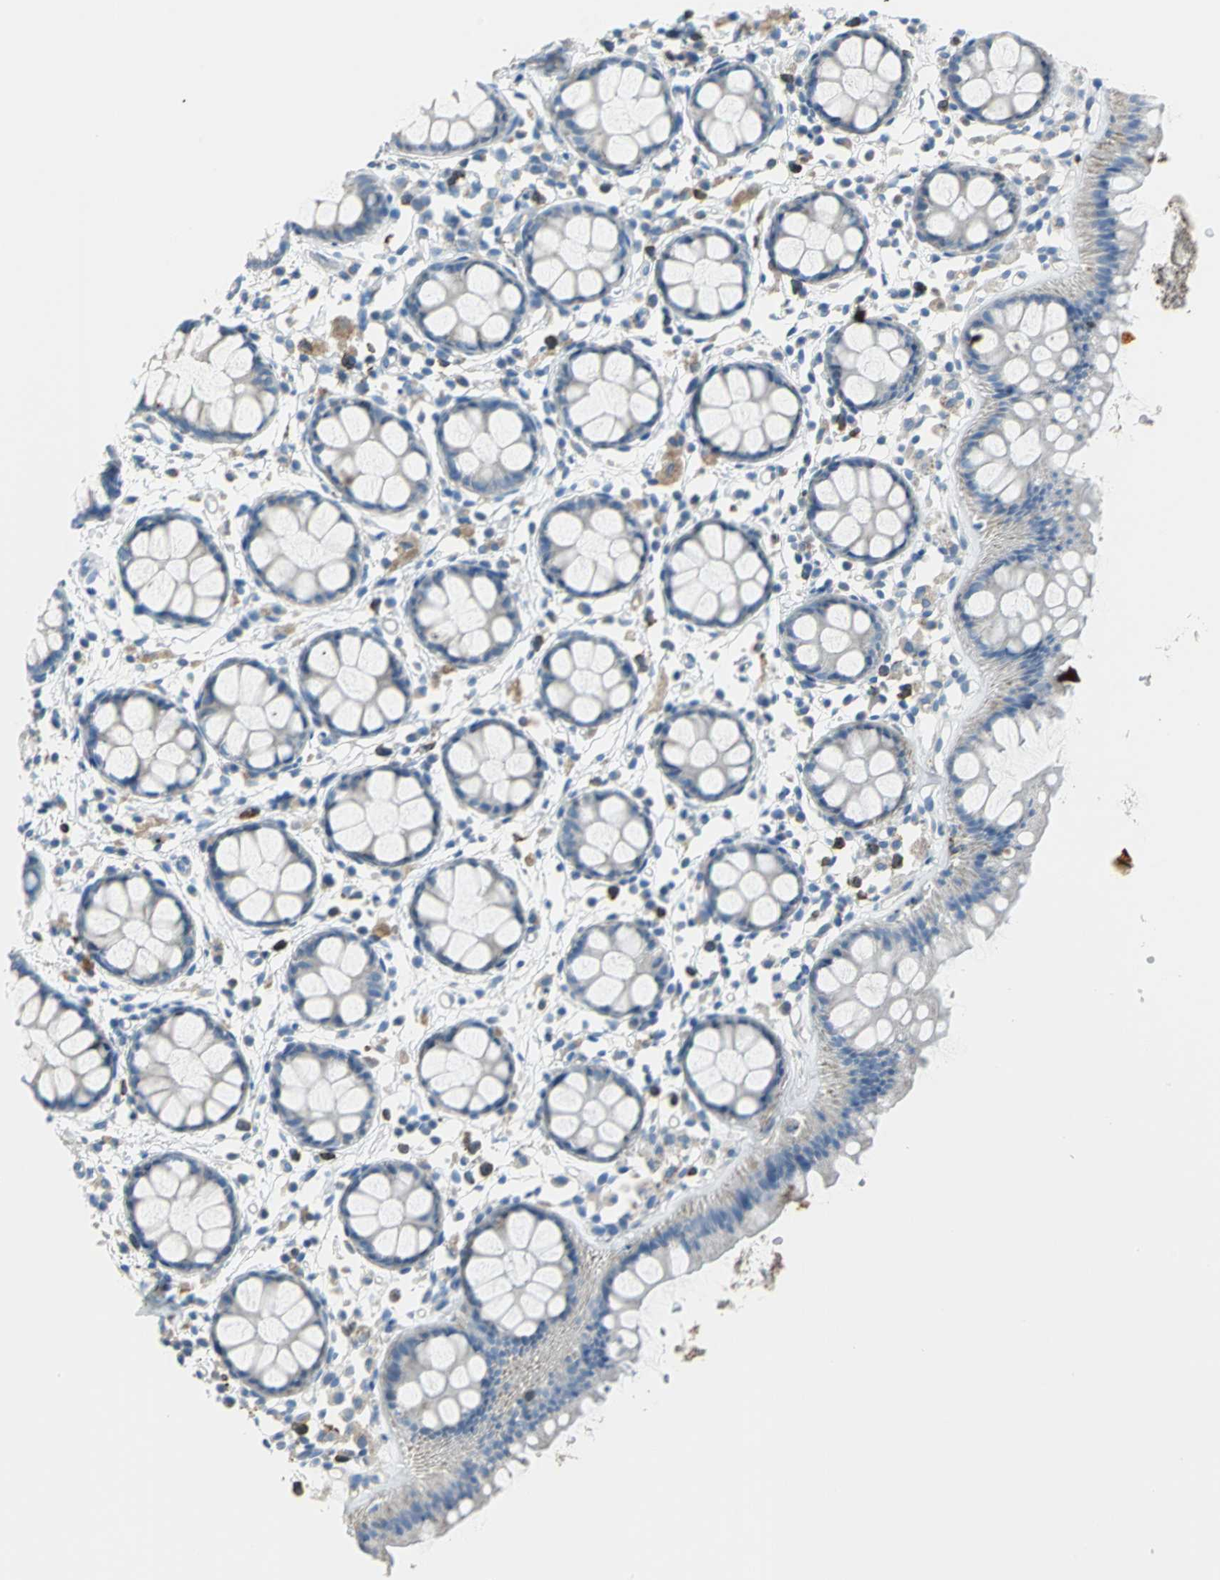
{"staining": {"intensity": "moderate", "quantity": ">75%", "location": "cytoplasmic/membranous"}, "tissue": "rectum", "cell_type": "Glandular cells", "image_type": "normal", "snomed": [{"axis": "morphology", "description": "Normal tissue, NOS"}, {"axis": "topography", "description": "Rectum"}], "caption": "DAB immunohistochemical staining of benign rectum demonstrates moderate cytoplasmic/membranous protein expression in approximately >75% of glandular cells. (brown staining indicates protein expression, while blue staining denotes nuclei).", "gene": "ALOX15", "patient": {"sex": "female", "age": 66}}